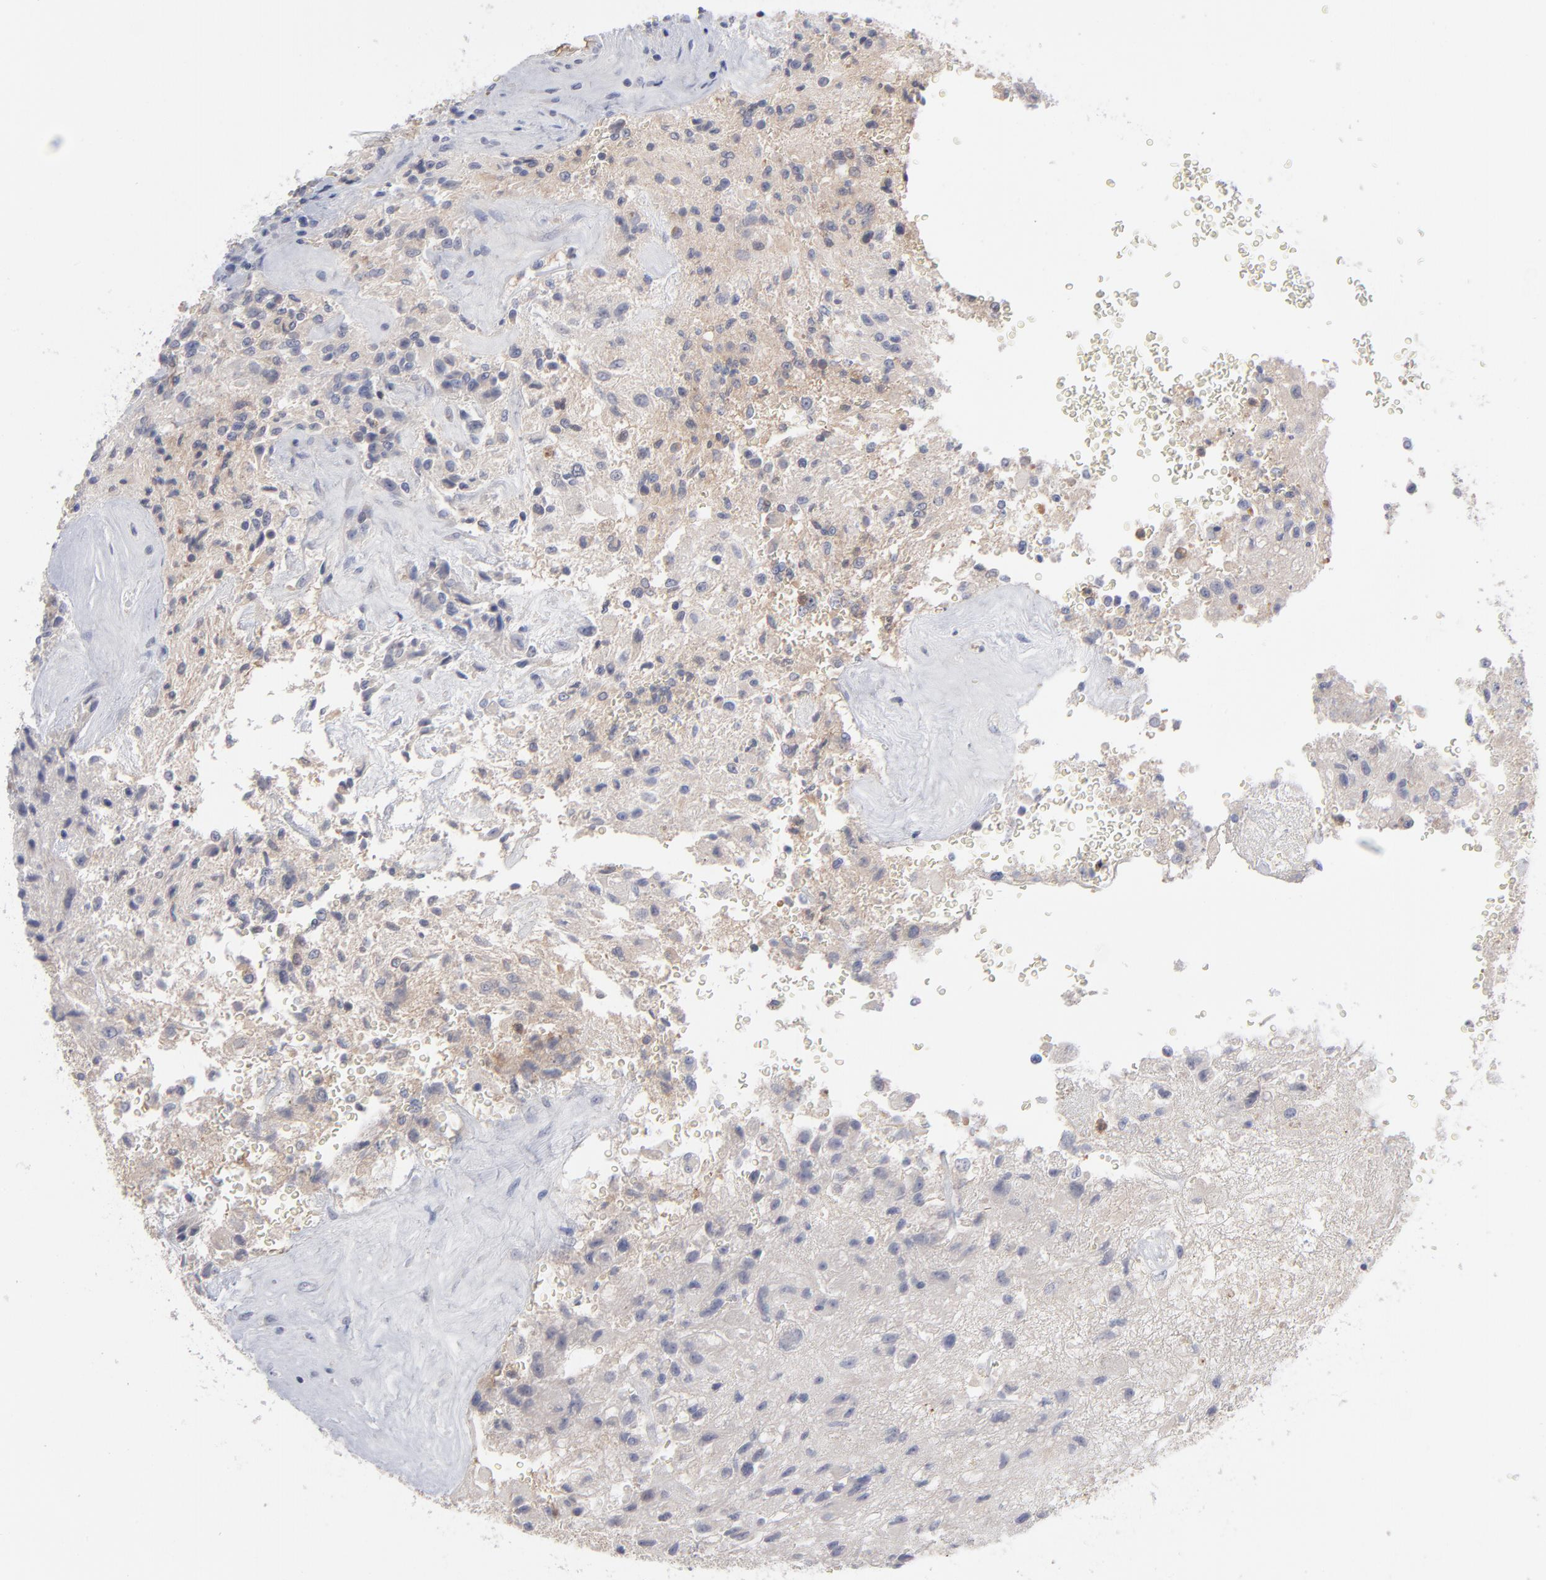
{"staining": {"intensity": "weak", "quantity": "<25%", "location": "cytoplasmic/membranous"}, "tissue": "glioma", "cell_type": "Tumor cells", "image_type": "cancer", "snomed": [{"axis": "morphology", "description": "Normal tissue, NOS"}, {"axis": "morphology", "description": "Glioma, malignant, High grade"}, {"axis": "topography", "description": "Cerebral cortex"}], "caption": "Immunohistochemistry (IHC) of malignant high-grade glioma exhibits no expression in tumor cells.", "gene": "CCR3", "patient": {"sex": "male", "age": 56}}